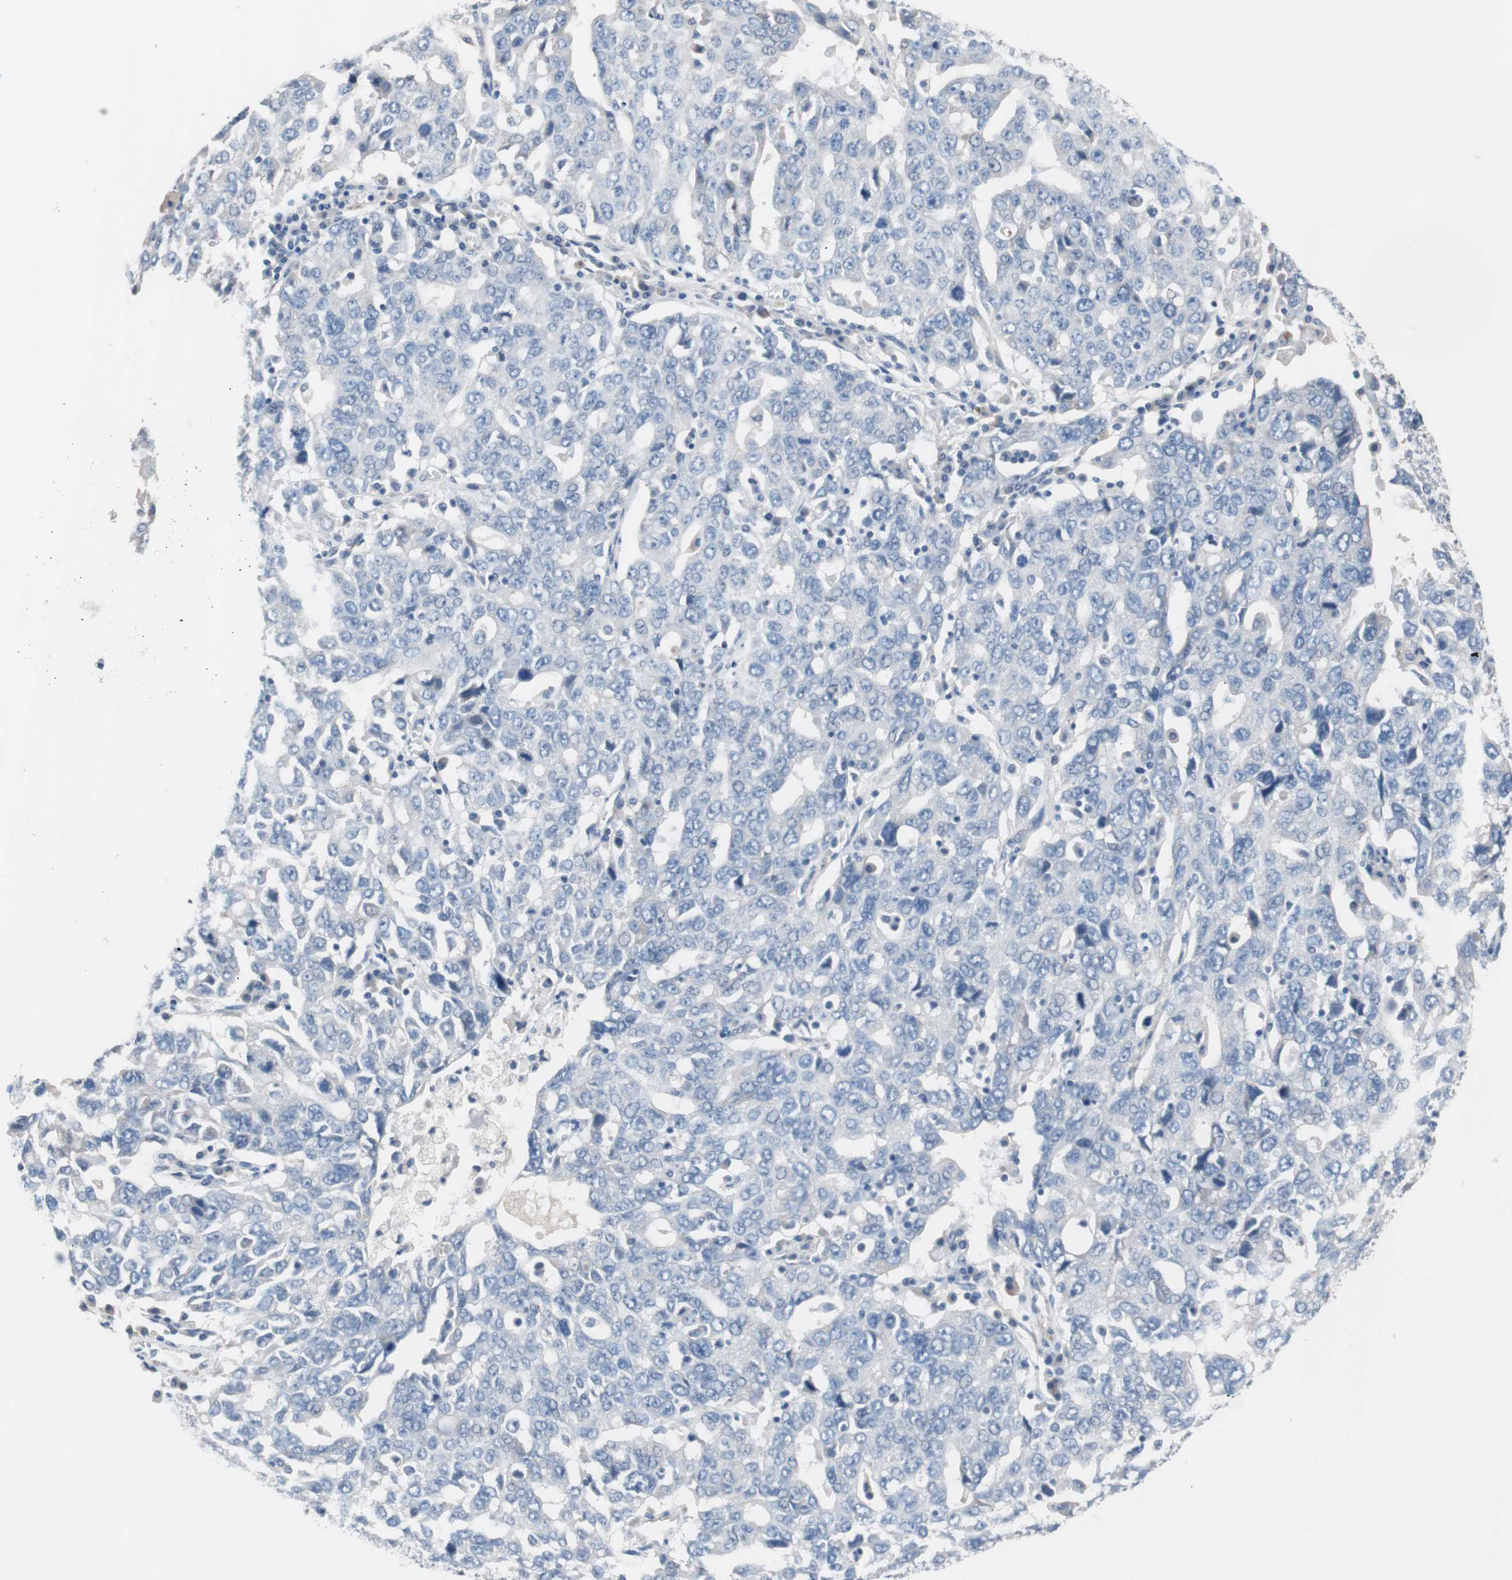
{"staining": {"intensity": "negative", "quantity": "none", "location": "none"}, "tissue": "ovarian cancer", "cell_type": "Tumor cells", "image_type": "cancer", "snomed": [{"axis": "morphology", "description": "Carcinoma, endometroid"}, {"axis": "topography", "description": "Ovary"}], "caption": "Tumor cells are negative for protein expression in human endometroid carcinoma (ovarian).", "gene": "ULBP1", "patient": {"sex": "female", "age": 62}}